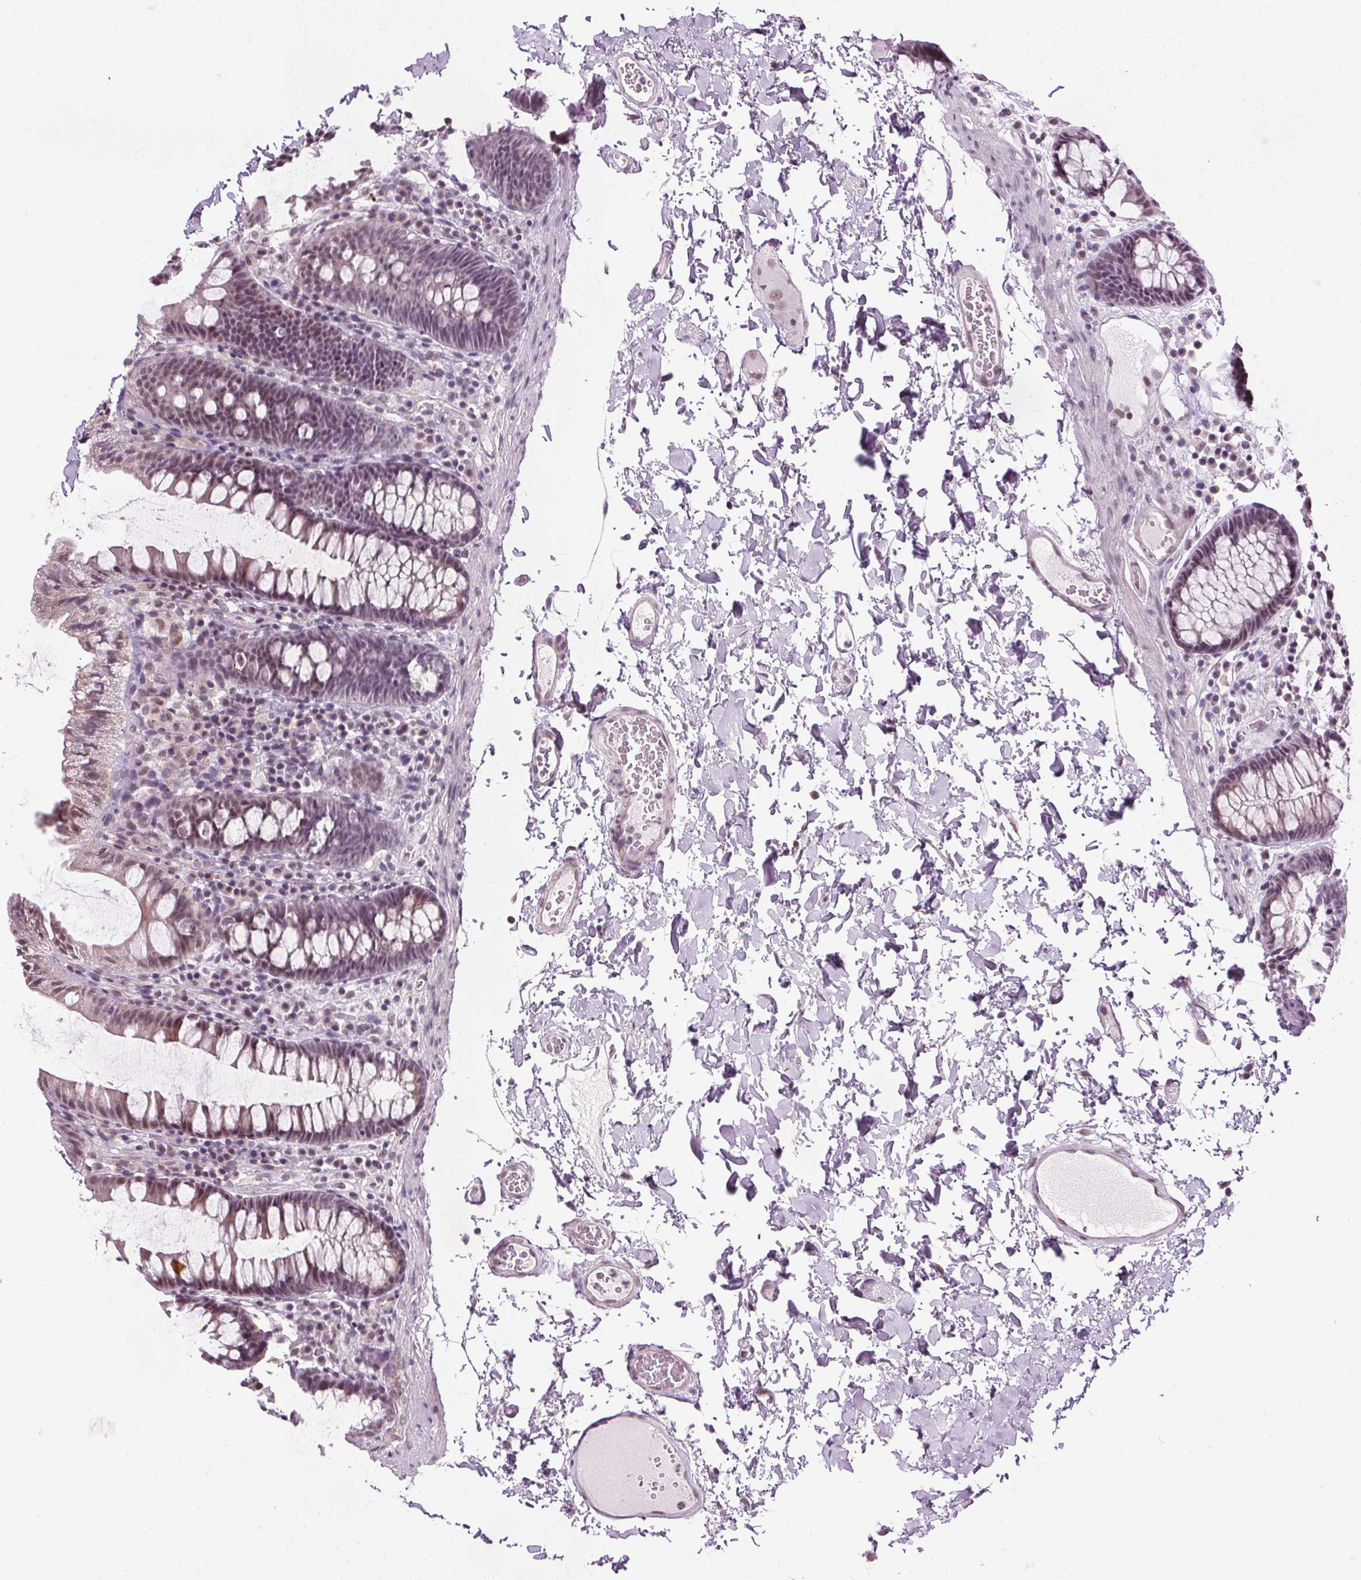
{"staining": {"intensity": "negative", "quantity": "none", "location": "none"}, "tissue": "colon", "cell_type": "Endothelial cells", "image_type": "normal", "snomed": [{"axis": "morphology", "description": "Normal tissue, NOS"}, {"axis": "topography", "description": "Colon"}, {"axis": "topography", "description": "Peripheral nerve tissue"}], "caption": "Immunohistochemistry of benign colon reveals no staining in endothelial cells.", "gene": "CEBPA", "patient": {"sex": "male", "age": 84}}